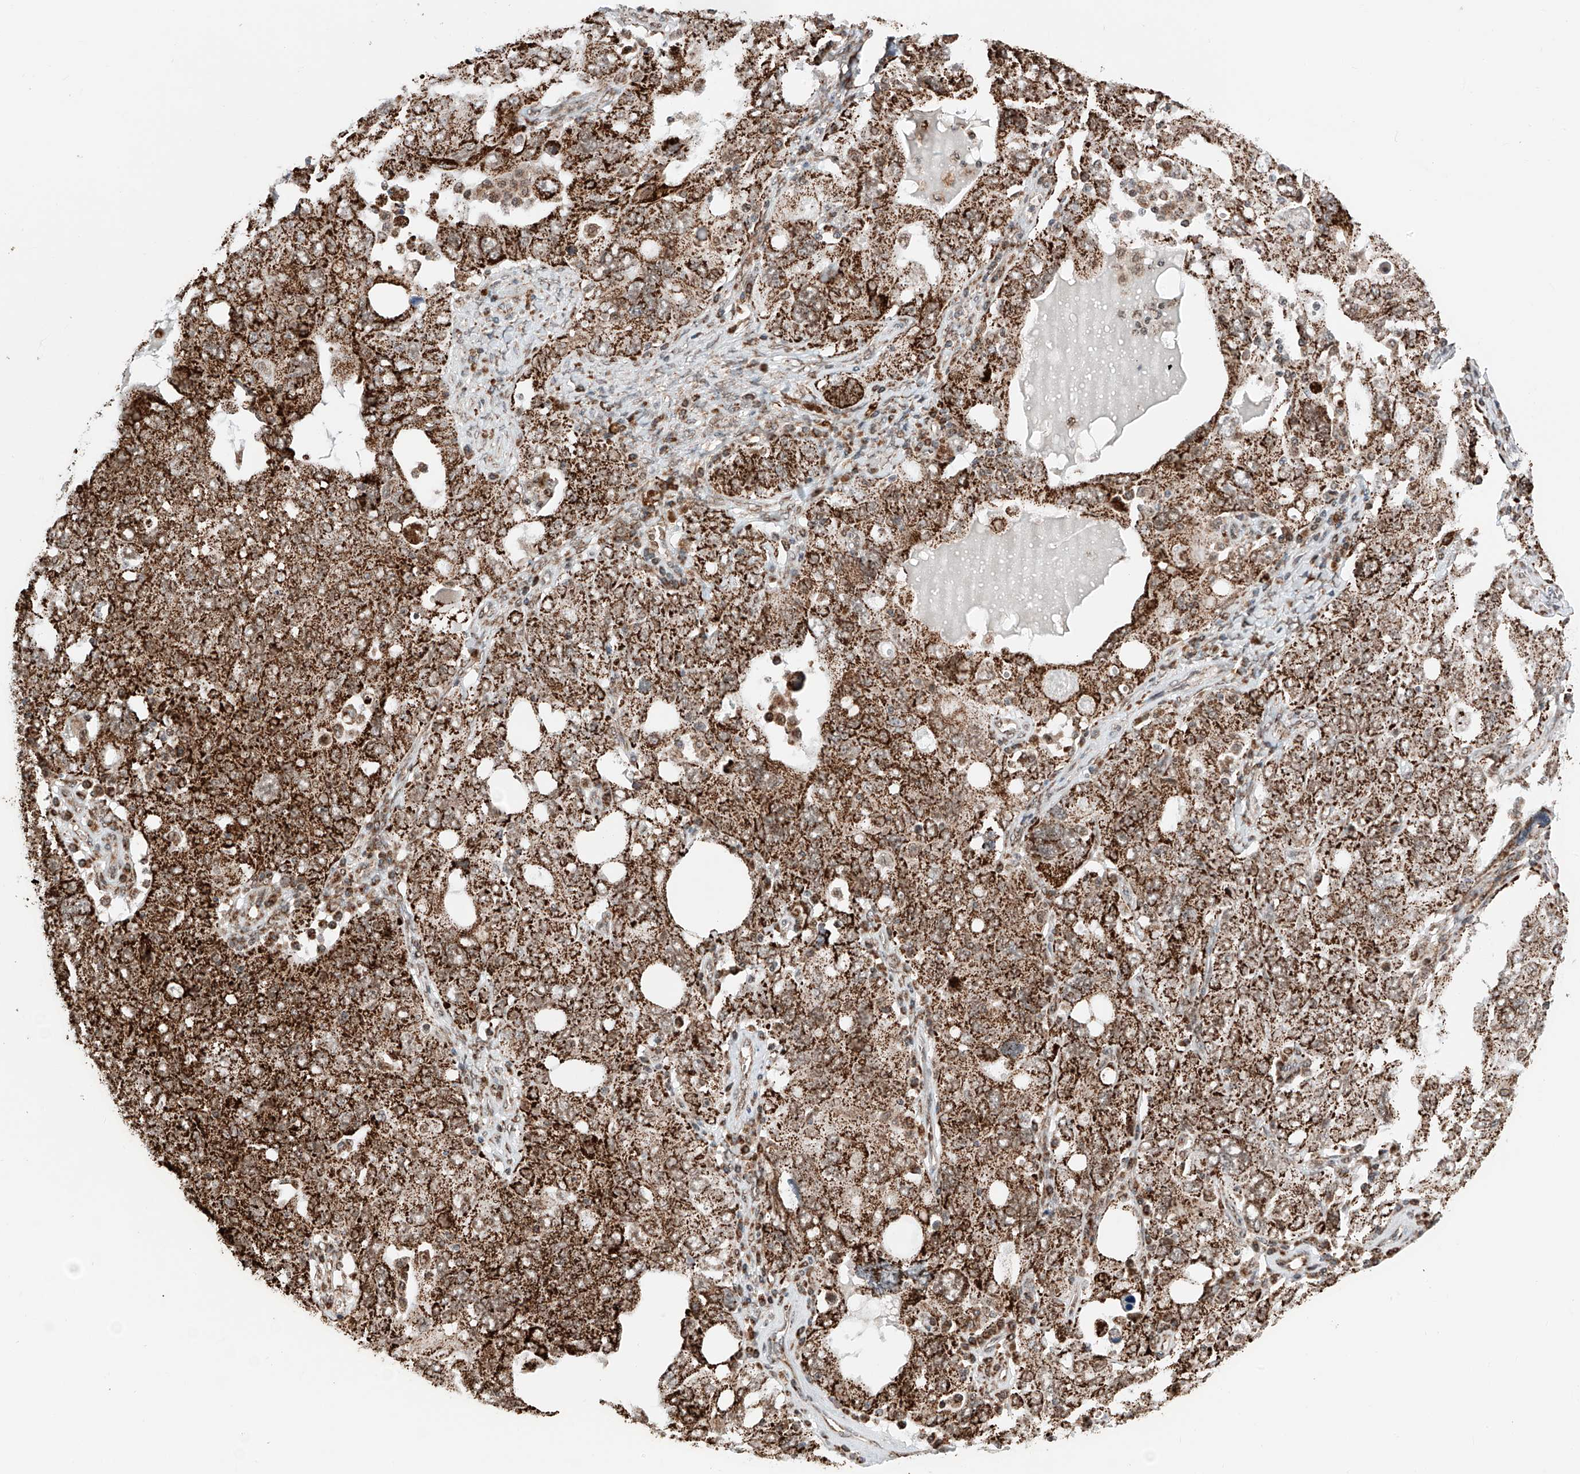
{"staining": {"intensity": "strong", "quantity": ">75%", "location": "cytoplasmic/membranous"}, "tissue": "ovarian cancer", "cell_type": "Tumor cells", "image_type": "cancer", "snomed": [{"axis": "morphology", "description": "Carcinoma, endometroid"}, {"axis": "topography", "description": "Ovary"}], "caption": "Ovarian endometroid carcinoma stained for a protein demonstrates strong cytoplasmic/membranous positivity in tumor cells. (Stains: DAB (3,3'-diaminobenzidine) in brown, nuclei in blue, Microscopy: brightfield microscopy at high magnification).", "gene": "ZSCAN29", "patient": {"sex": "female", "age": 62}}